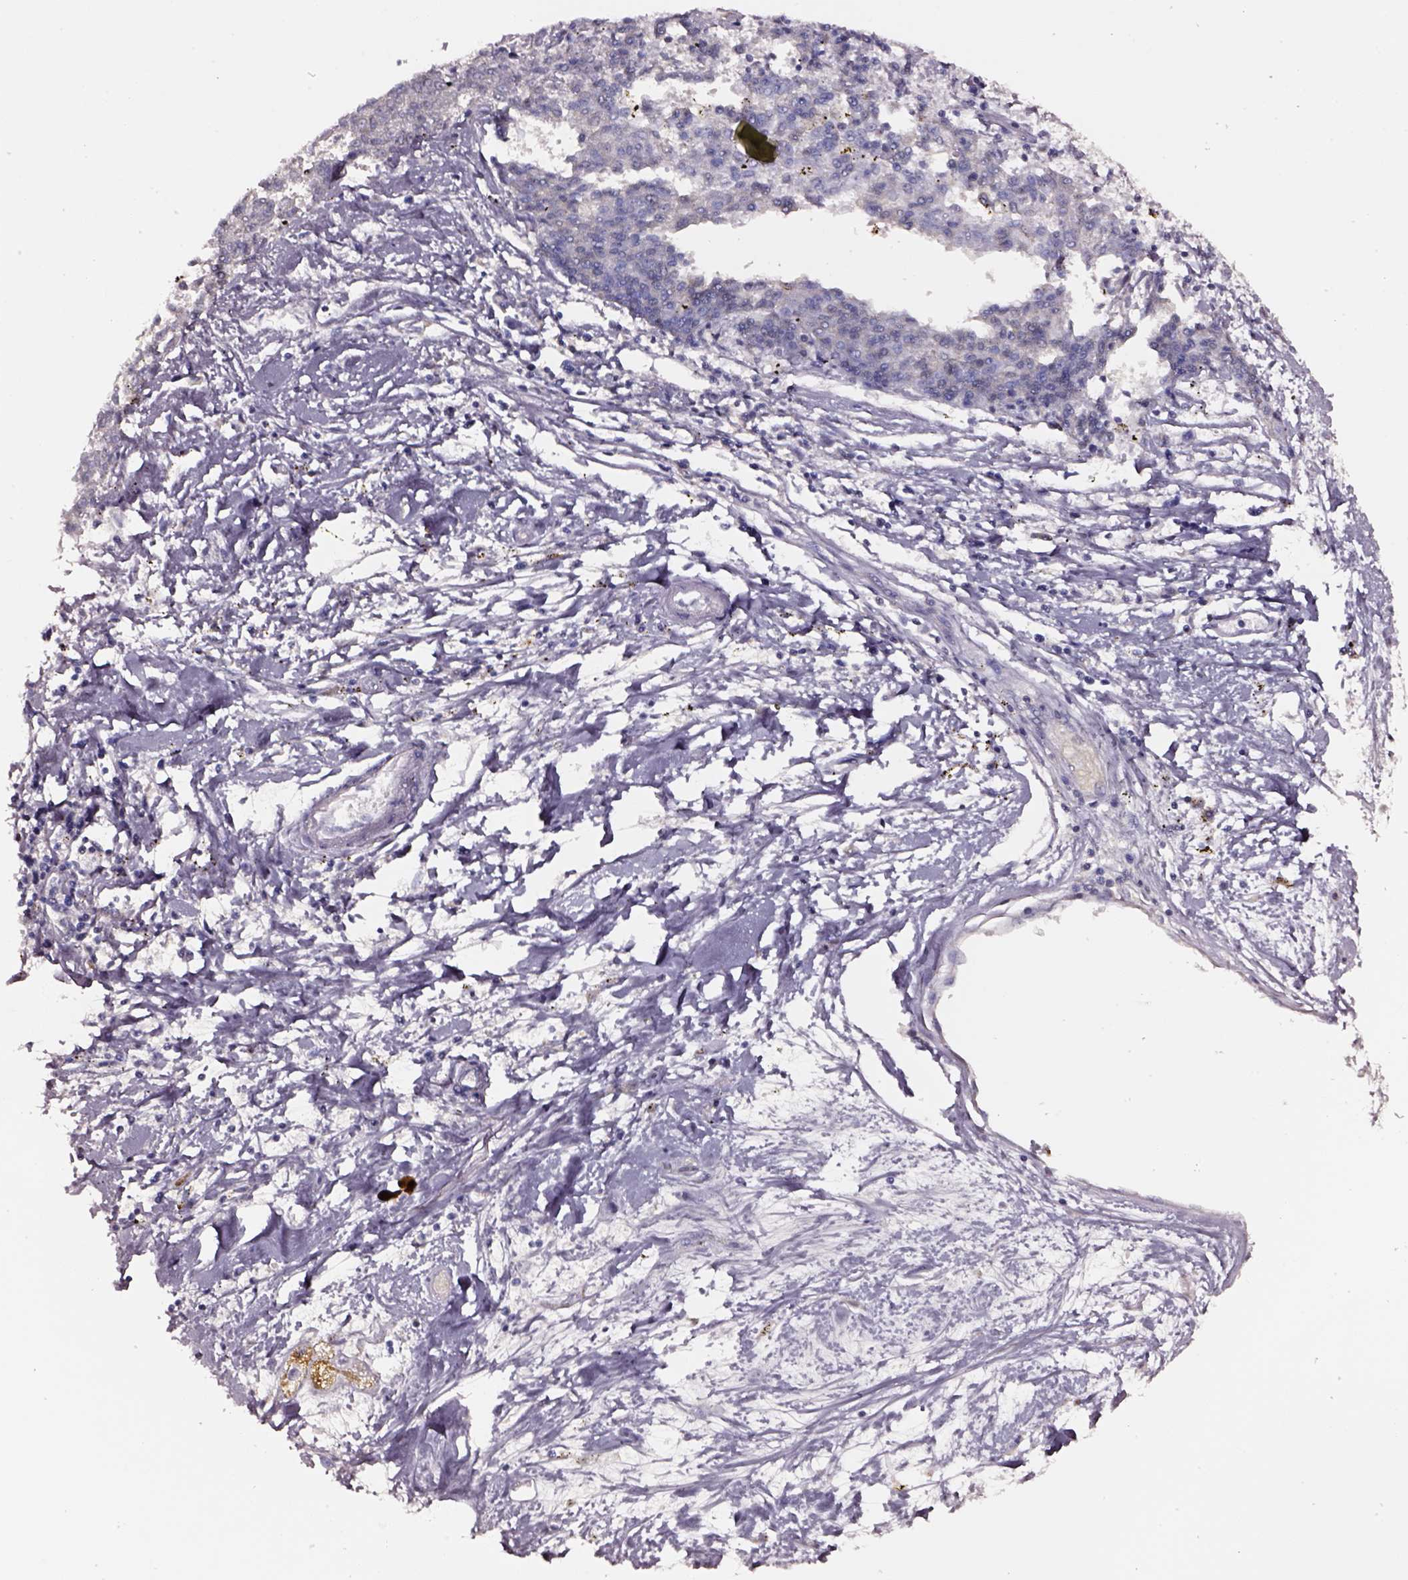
{"staining": {"intensity": "negative", "quantity": "none", "location": "none"}, "tissue": "melanoma", "cell_type": "Tumor cells", "image_type": "cancer", "snomed": [{"axis": "morphology", "description": "Malignant melanoma, NOS"}, {"axis": "topography", "description": "Skin"}], "caption": "Malignant melanoma stained for a protein using immunohistochemistry displays no expression tumor cells.", "gene": "SMIM17", "patient": {"sex": "female", "age": 72}}